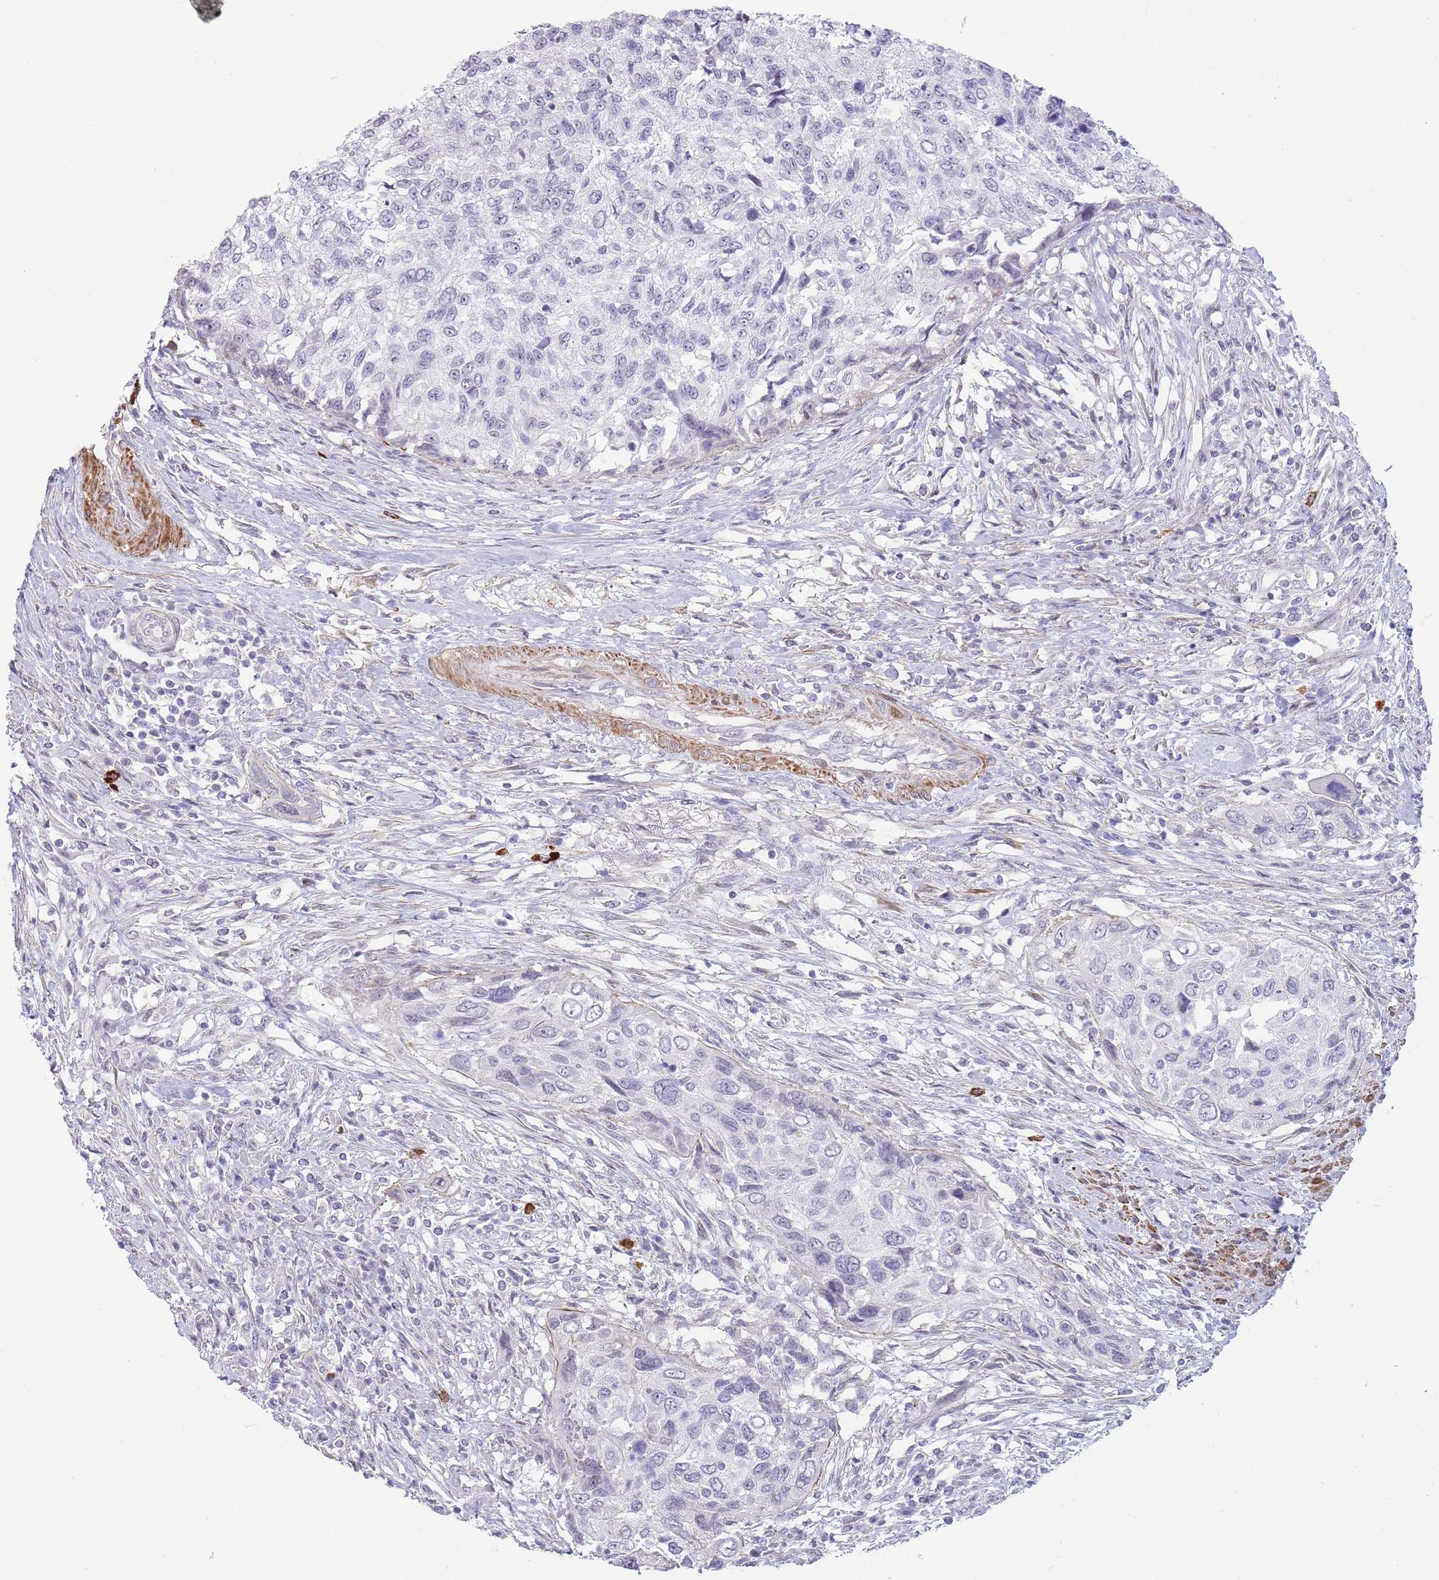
{"staining": {"intensity": "negative", "quantity": "none", "location": "none"}, "tissue": "urothelial cancer", "cell_type": "Tumor cells", "image_type": "cancer", "snomed": [{"axis": "morphology", "description": "Urothelial carcinoma, High grade"}, {"axis": "topography", "description": "Urinary bladder"}], "caption": "Tumor cells are negative for protein expression in human urothelial cancer. The staining is performed using DAB (3,3'-diaminobenzidine) brown chromogen with nuclei counter-stained in using hematoxylin.", "gene": "ASAP3", "patient": {"sex": "female", "age": 60}}